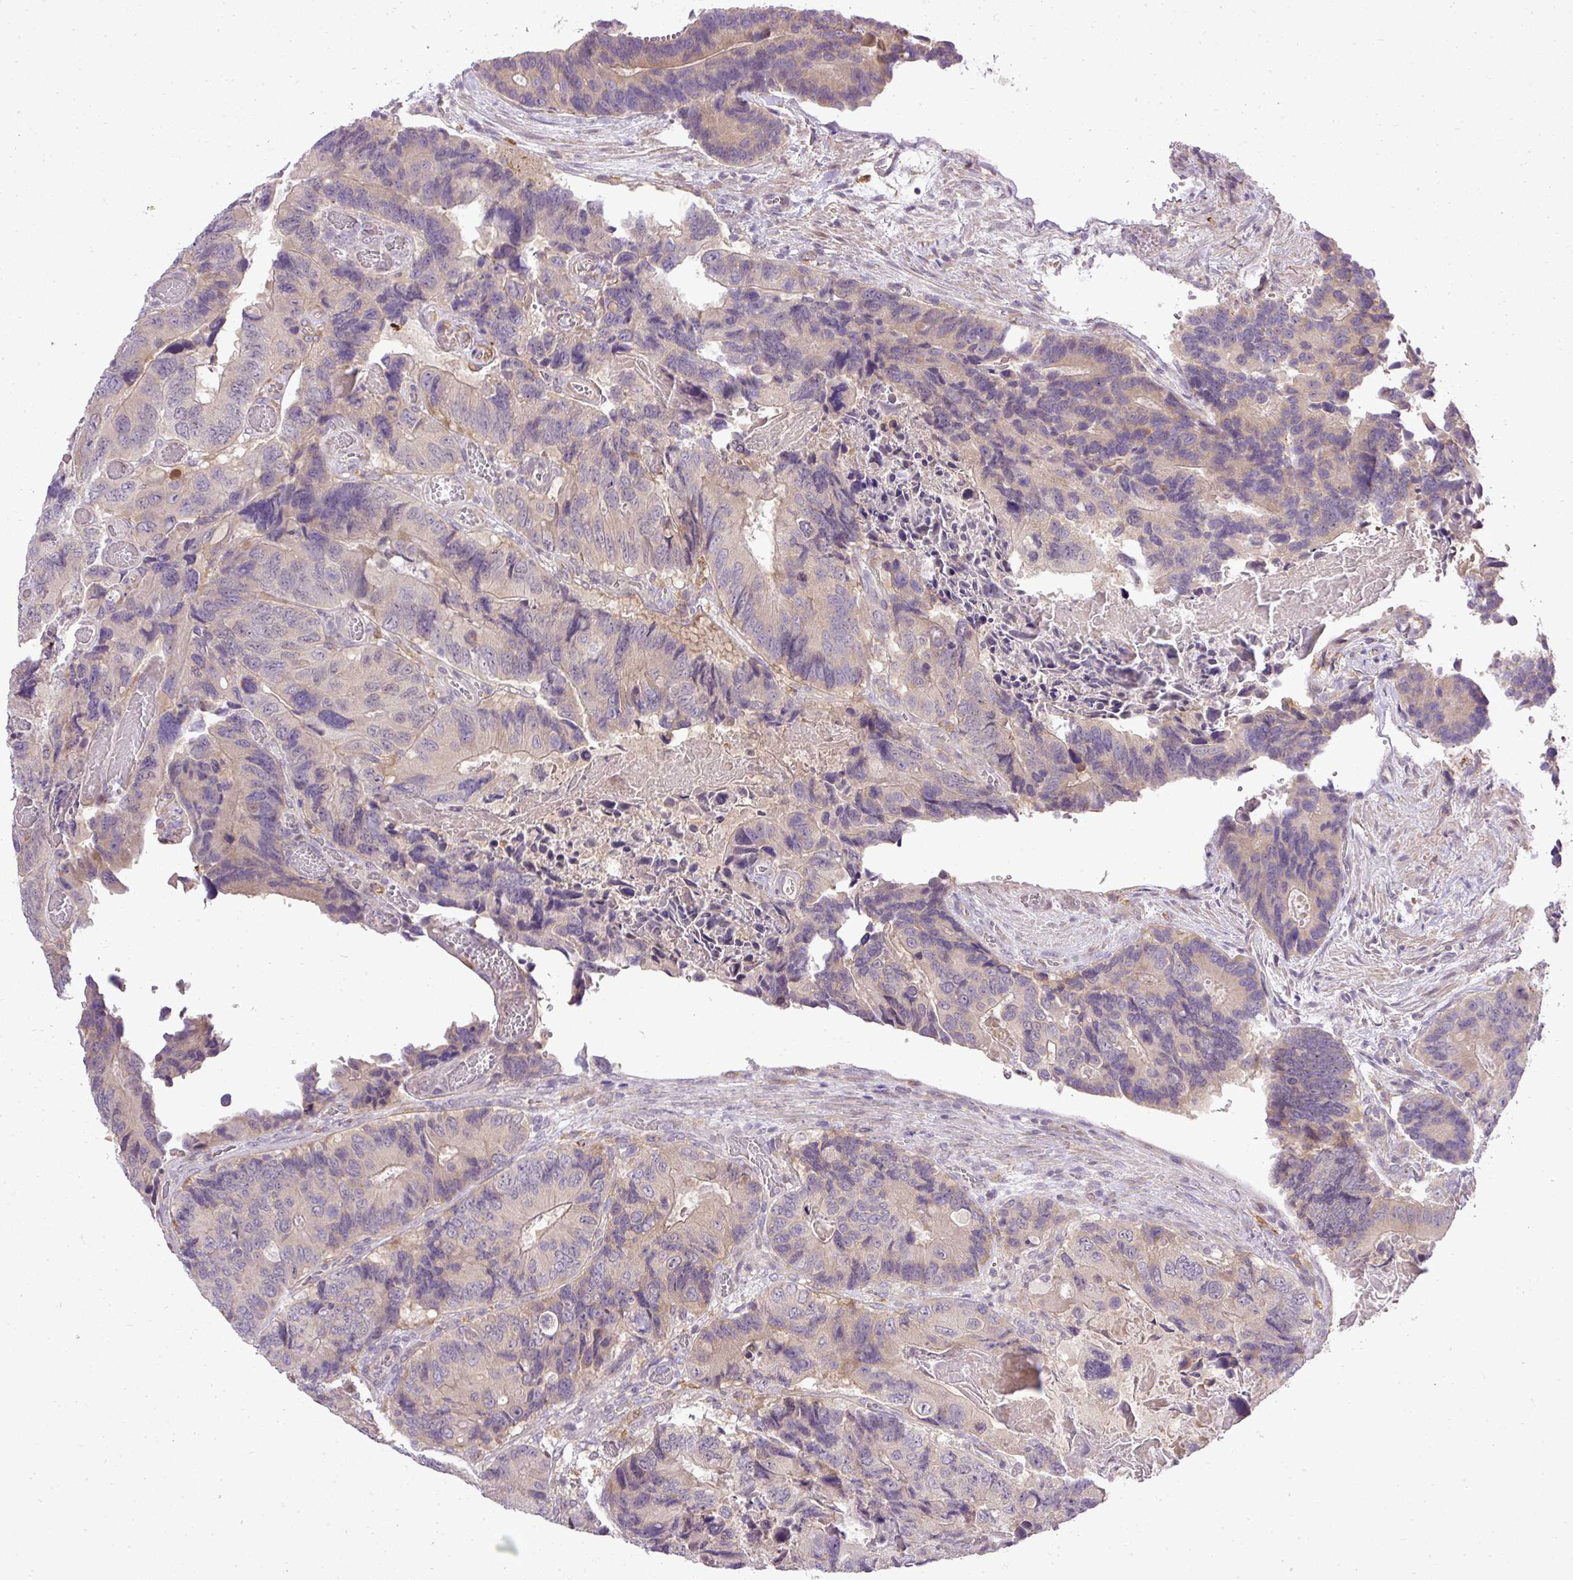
{"staining": {"intensity": "weak", "quantity": "<25%", "location": "cytoplasmic/membranous"}, "tissue": "colorectal cancer", "cell_type": "Tumor cells", "image_type": "cancer", "snomed": [{"axis": "morphology", "description": "Adenocarcinoma, NOS"}, {"axis": "topography", "description": "Colon"}], "caption": "Tumor cells show no significant positivity in colorectal cancer (adenocarcinoma).", "gene": "PDRG1", "patient": {"sex": "male", "age": 84}}